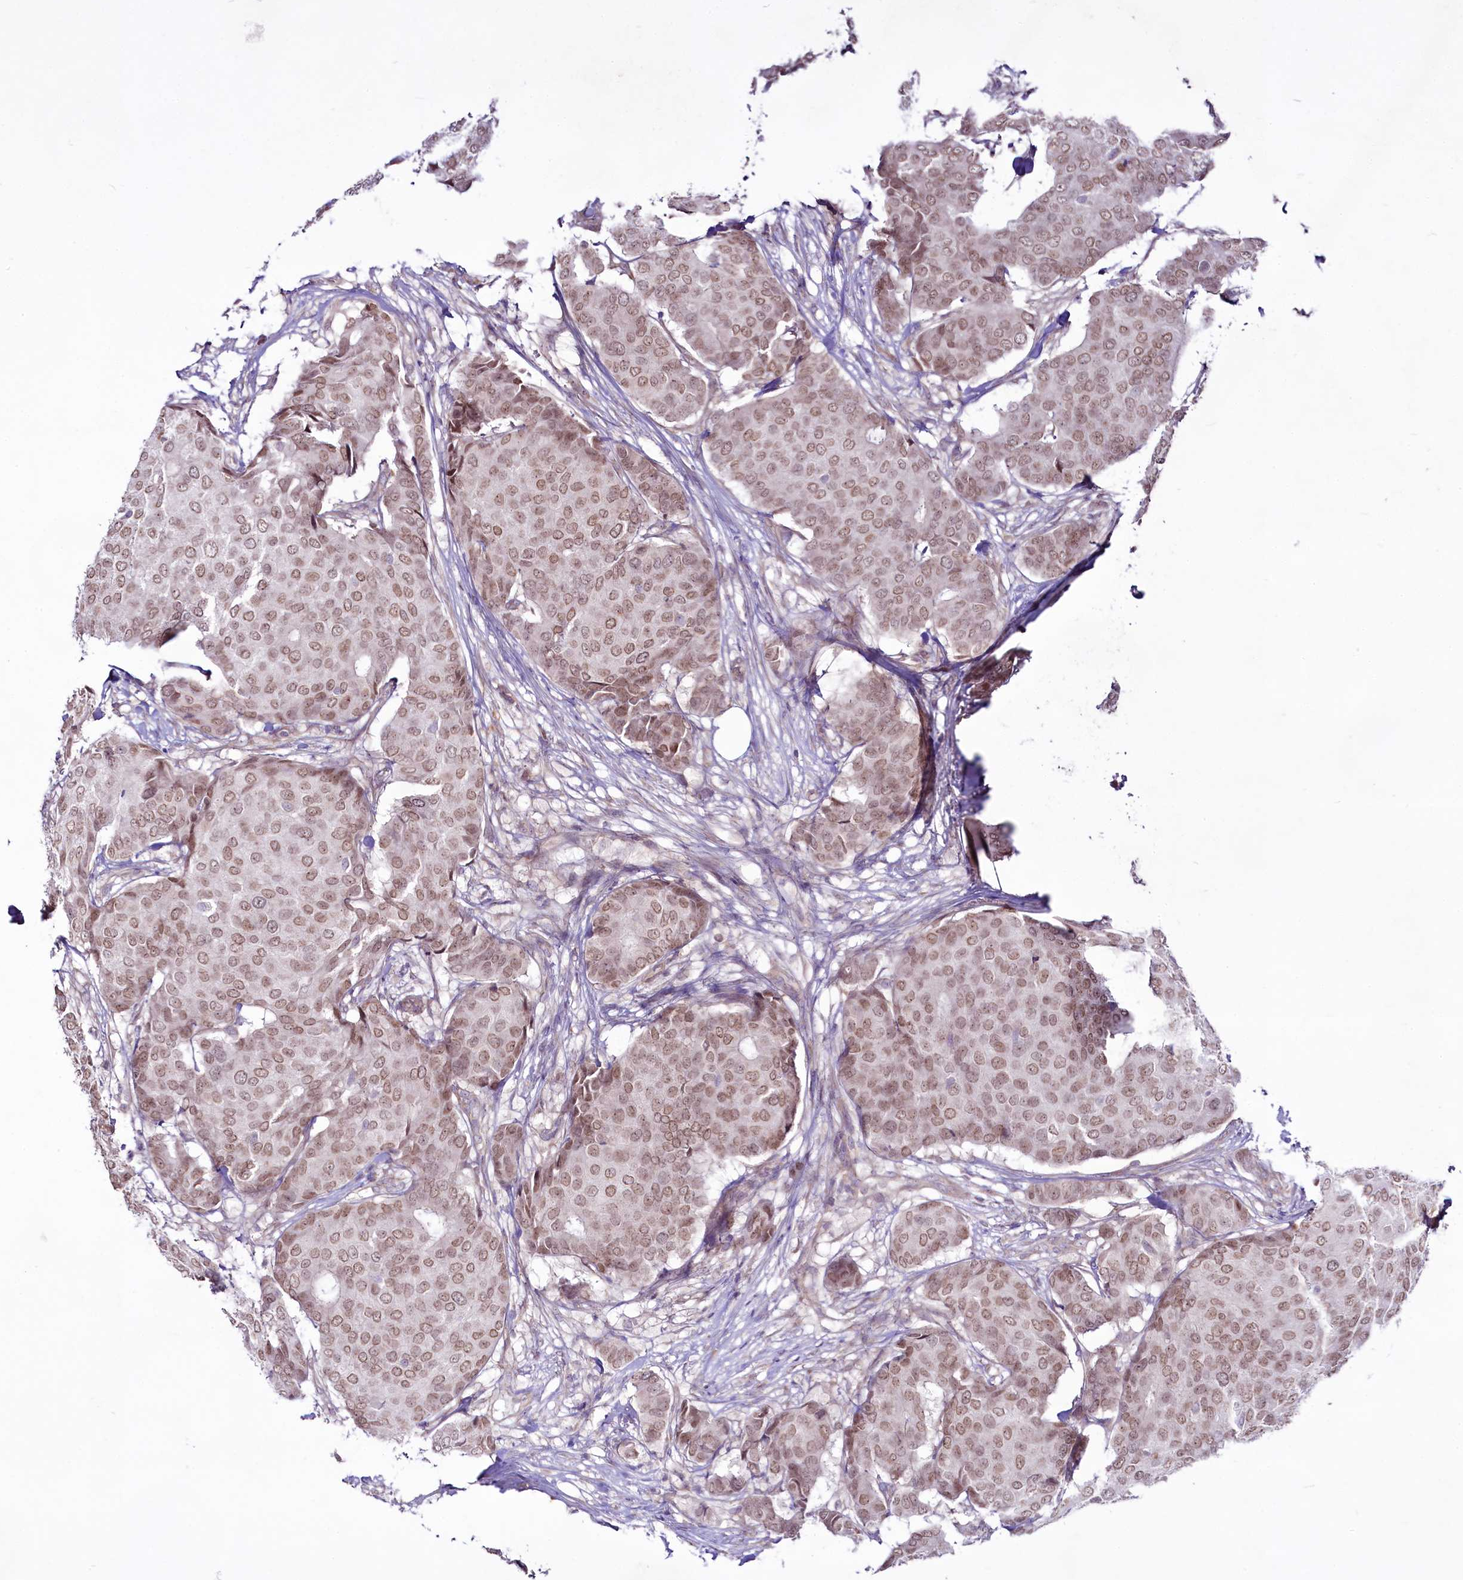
{"staining": {"intensity": "weak", "quantity": ">75%", "location": "nuclear"}, "tissue": "breast cancer", "cell_type": "Tumor cells", "image_type": "cancer", "snomed": [{"axis": "morphology", "description": "Duct carcinoma"}, {"axis": "topography", "description": "Breast"}], "caption": "Tumor cells reveal low levels of weak nuclear expression in approximately >75% of cells in human intraductal carcinoma (breast).", "gene": "RSBN1", "patient": {"sex": "female", "age": 75}}